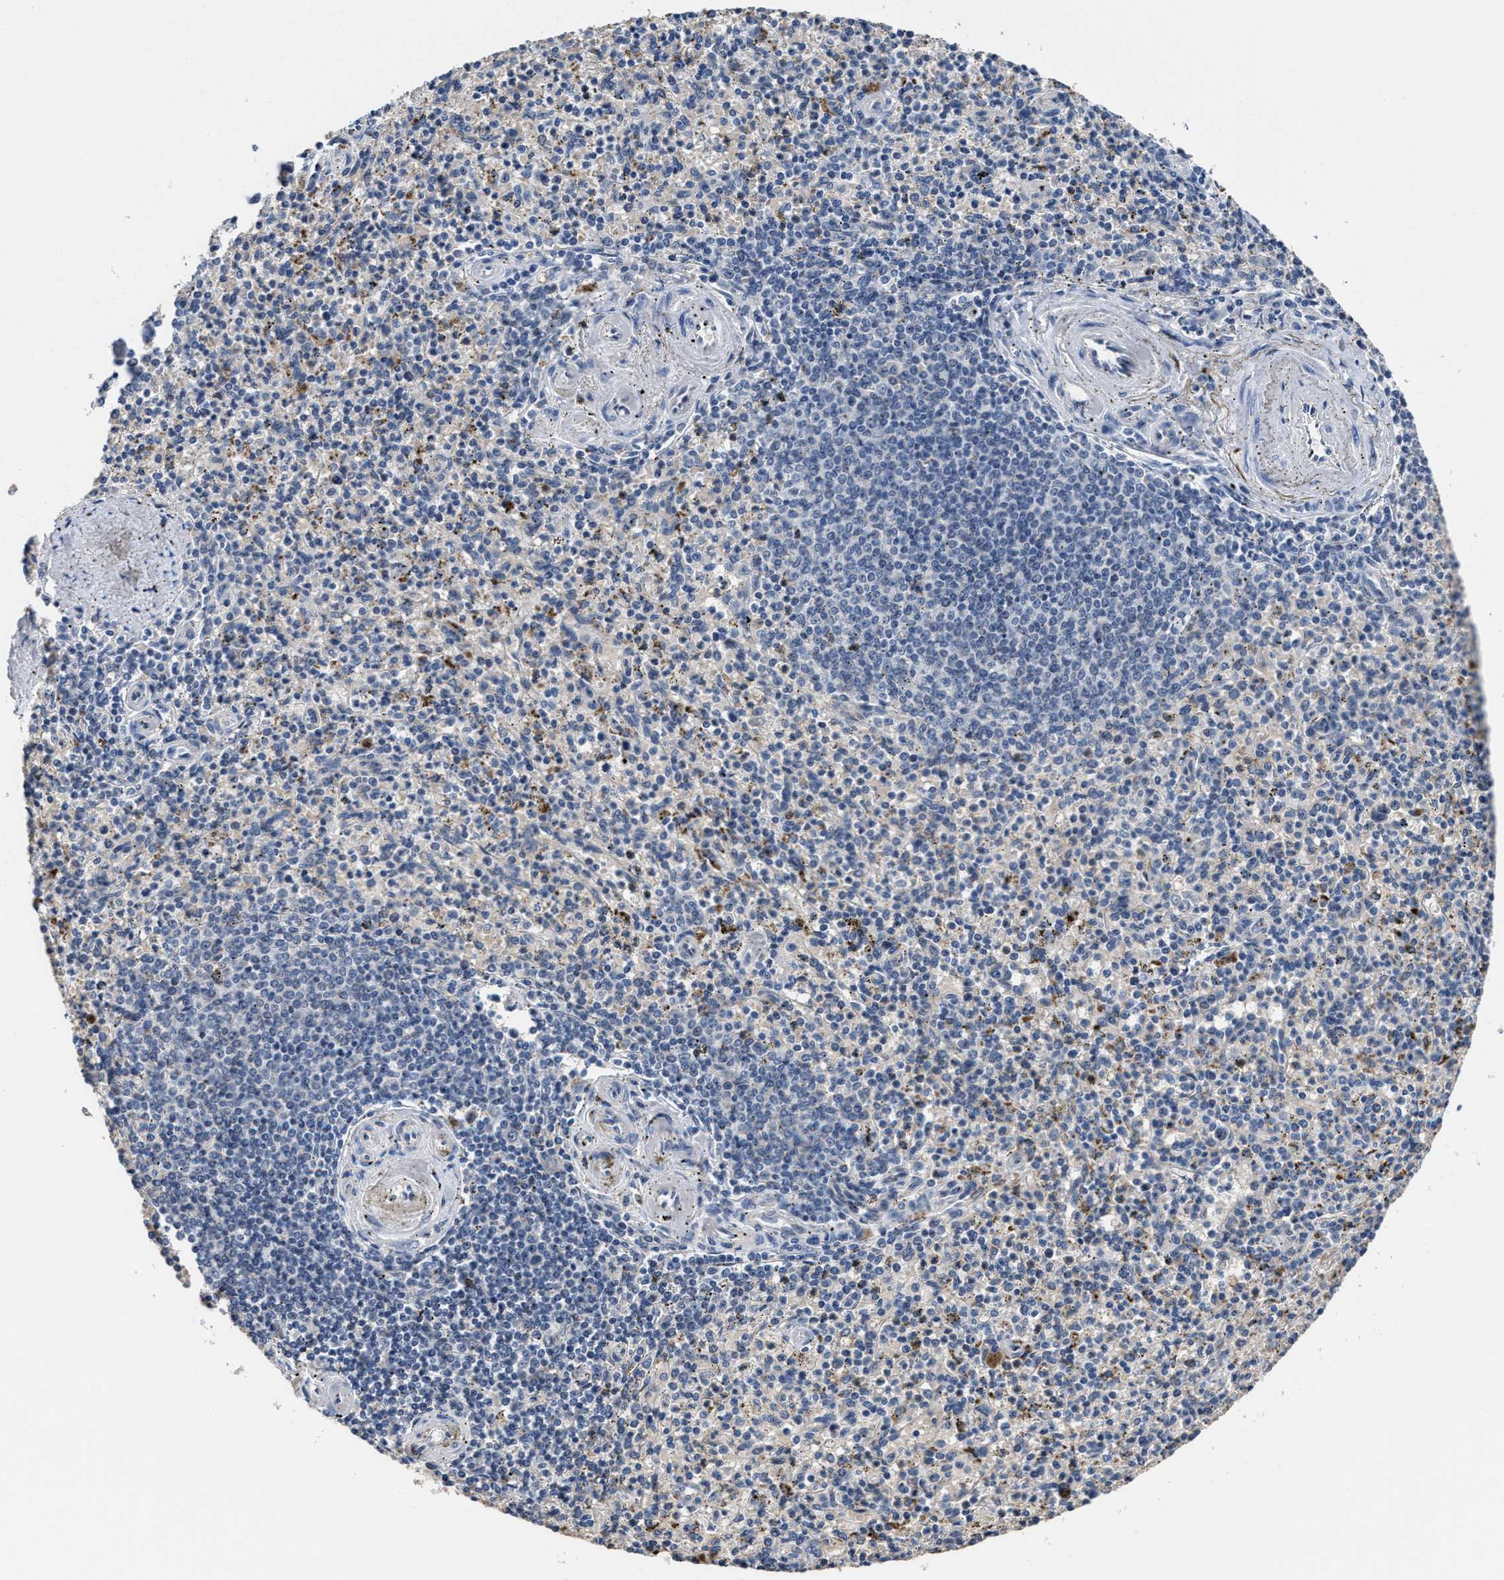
{"staining": {"intensity": "negative", "quantity": "none", "location": "none"}, "tissue": "spleen", "cell_type": "Cells in red pulp", "image_type": "normal", "snomed": [{"axis": "morphology", "description": "Normal tissue, NOS"}, {"axis": "topography", "description": "Spleen"}], "caption": "High power microscopy image of an immunohistochemistry micrograph of unremarkable spleen, revealing no significant expression in cells in red pulp. (Stains: DAB immunohistochemistry with hematoxylin counter stain, Microscopy: brightfield microscopy at high magnification).", "gene": "GHITM", "patient": {"sex": "male", "age": 72}}